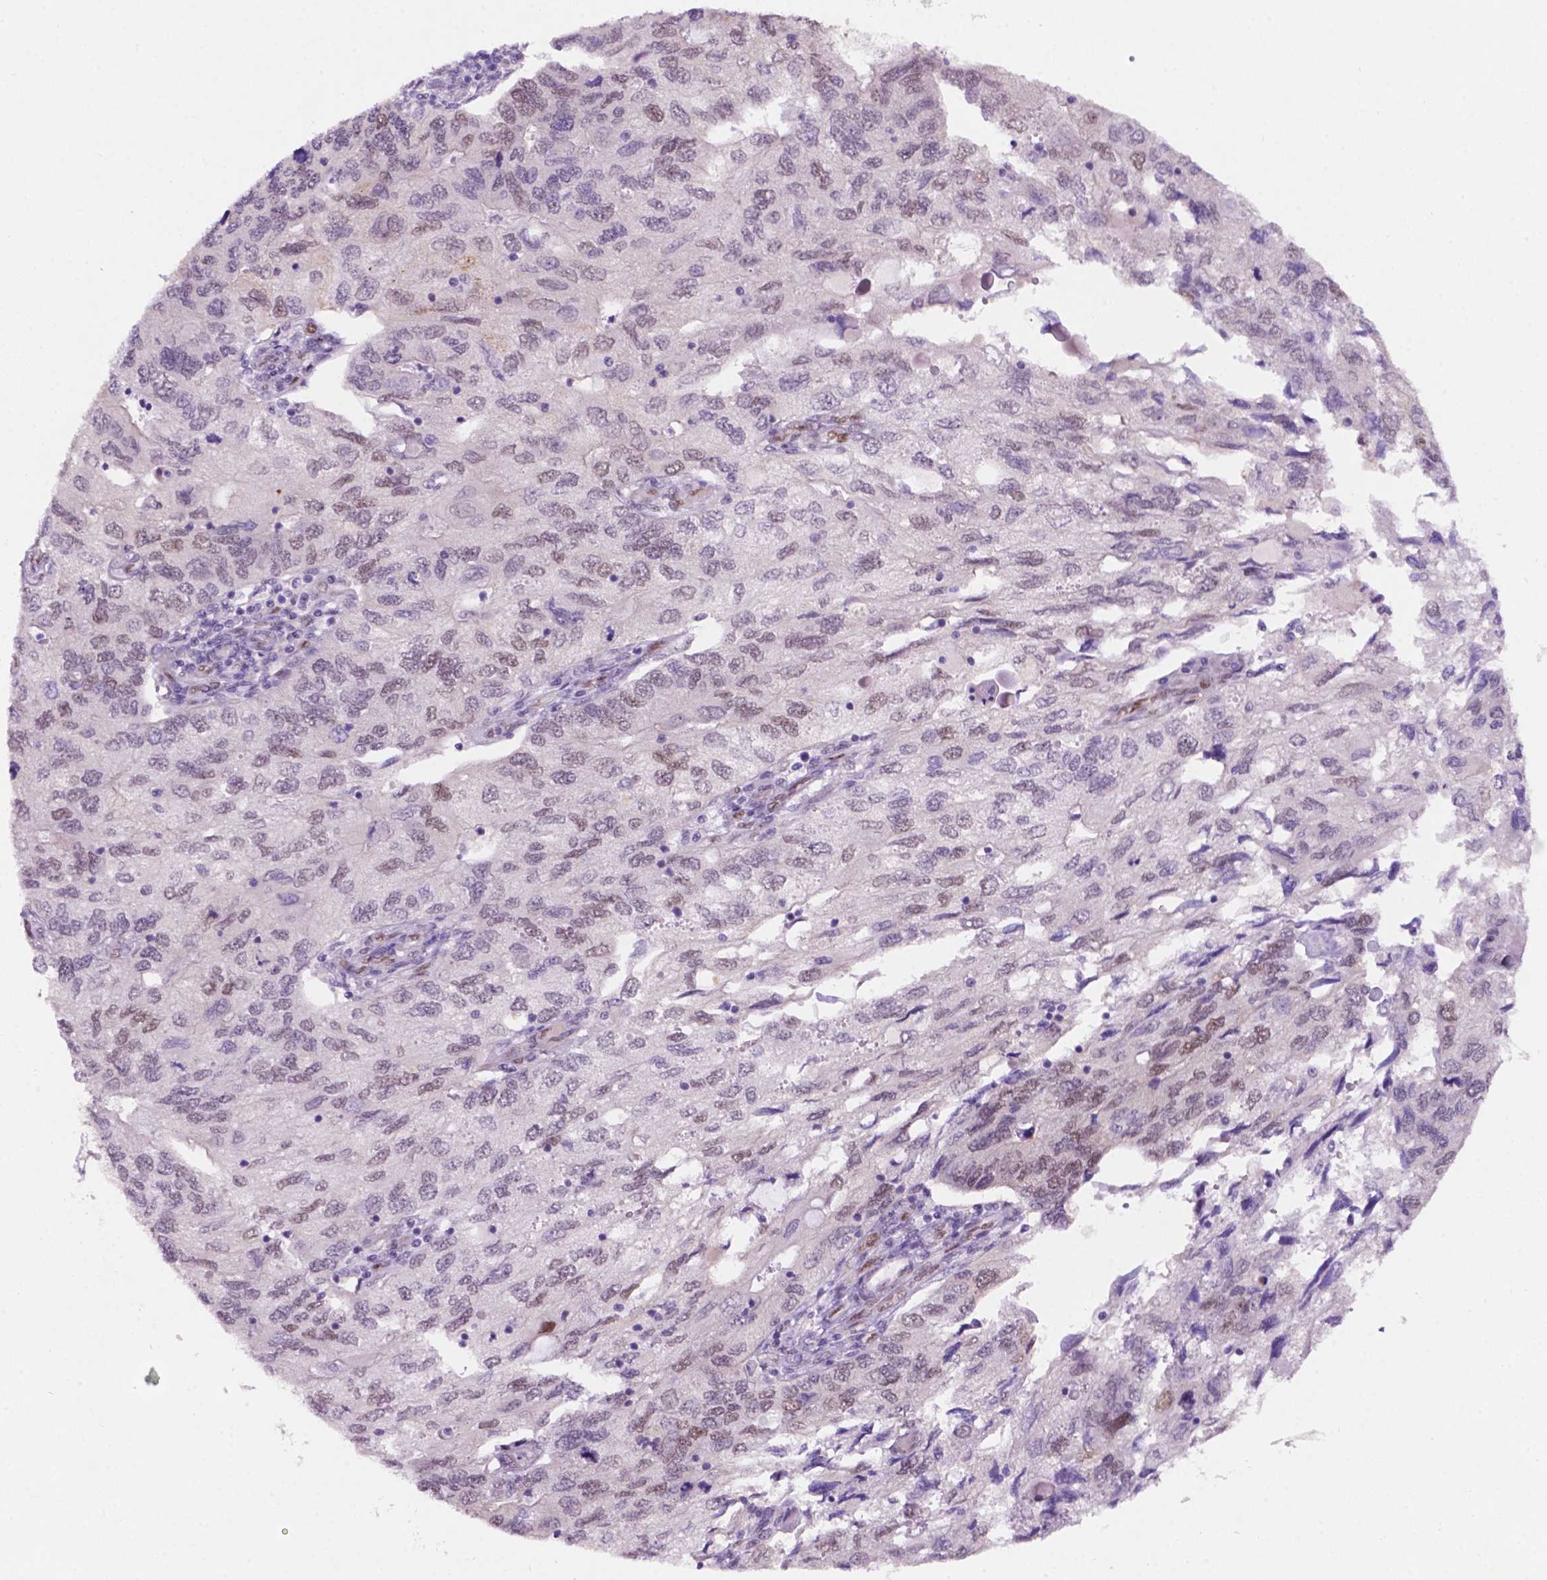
{"staining": {"intensity": "weak", "quantity": "<25%", "location": "nuclear"}, "tissue": "endometrial cancer", "cell_type": "Tumor cells", "image_type": "cancer", "snomed": [{"axis": "morphology", "description": "Carcinoma, NOS"}, {"axis": "topography", "description": "Uterus"}], "caption": "This is an immunohistochemistry (IHC) photomicrograph of human endometrial cancer (carcinoma). There is no expression in tumor cells.", "gene": "ERF", "patient": {"sex": "female", "age": 76}}